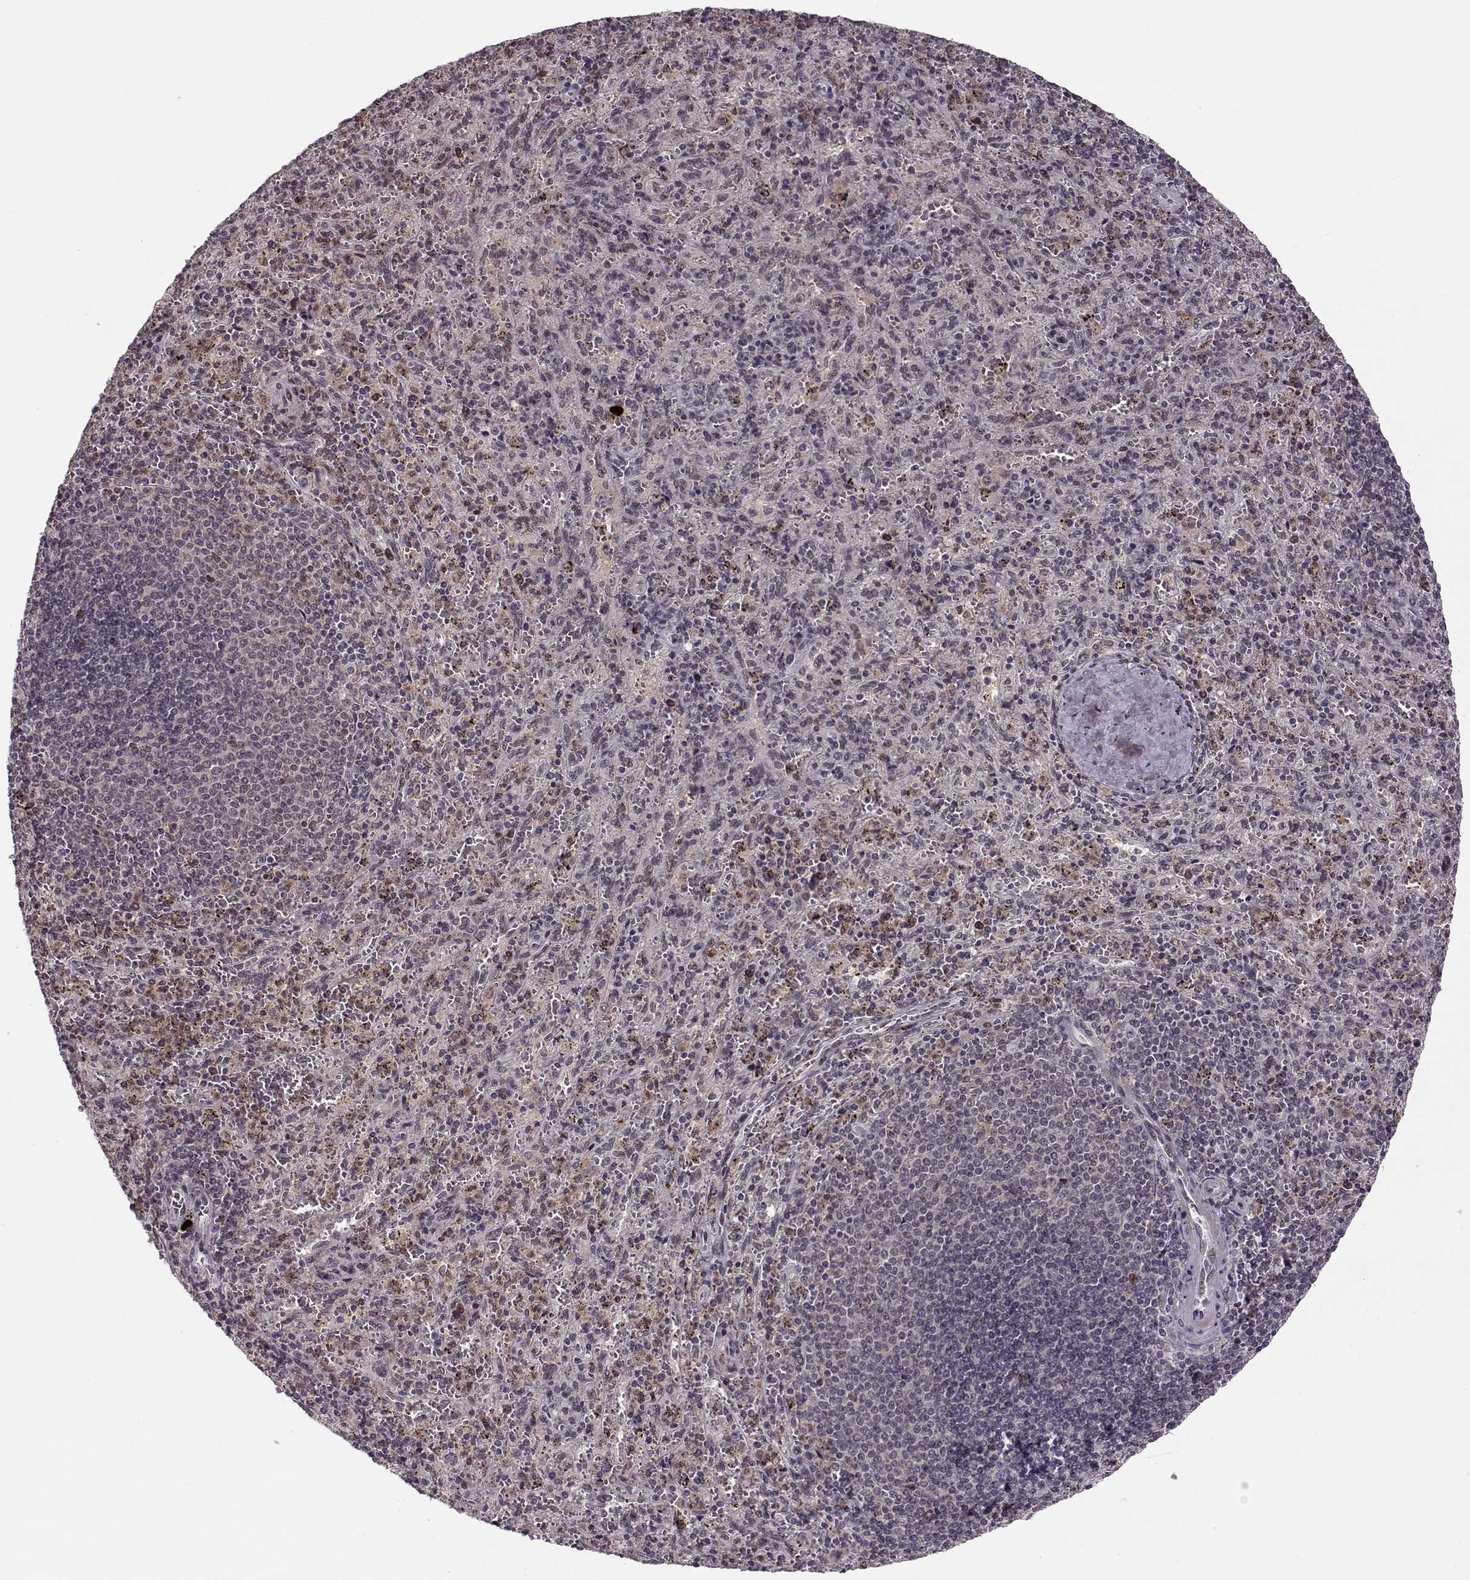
{"staining": {"intensity": "moderate", "quantity": "<25%", "location": "cytoplasmic/membranous"}, "tissue": "spleen", "cell_type": "Cells in red pulp", "image_type": "normal", "snomed": [{"axis": "morphology", "description": "Normal tissue, NOS"}, {"axis": "topography", "description": "Spleen"}], "caption": "Cells in red pulp demonstrate low levels of moderate cytoplasmic/membranous expression in about <25% of cells in unremarkable spleen. The staining is performed using DAB (3,3'-diaminobenzidine) brown chromogen to label protein expression. The nuclei are counter-stained blue using hematoxylin.", "gene": "DENND4B", "patient": {"sex": "male", "age": 57}}